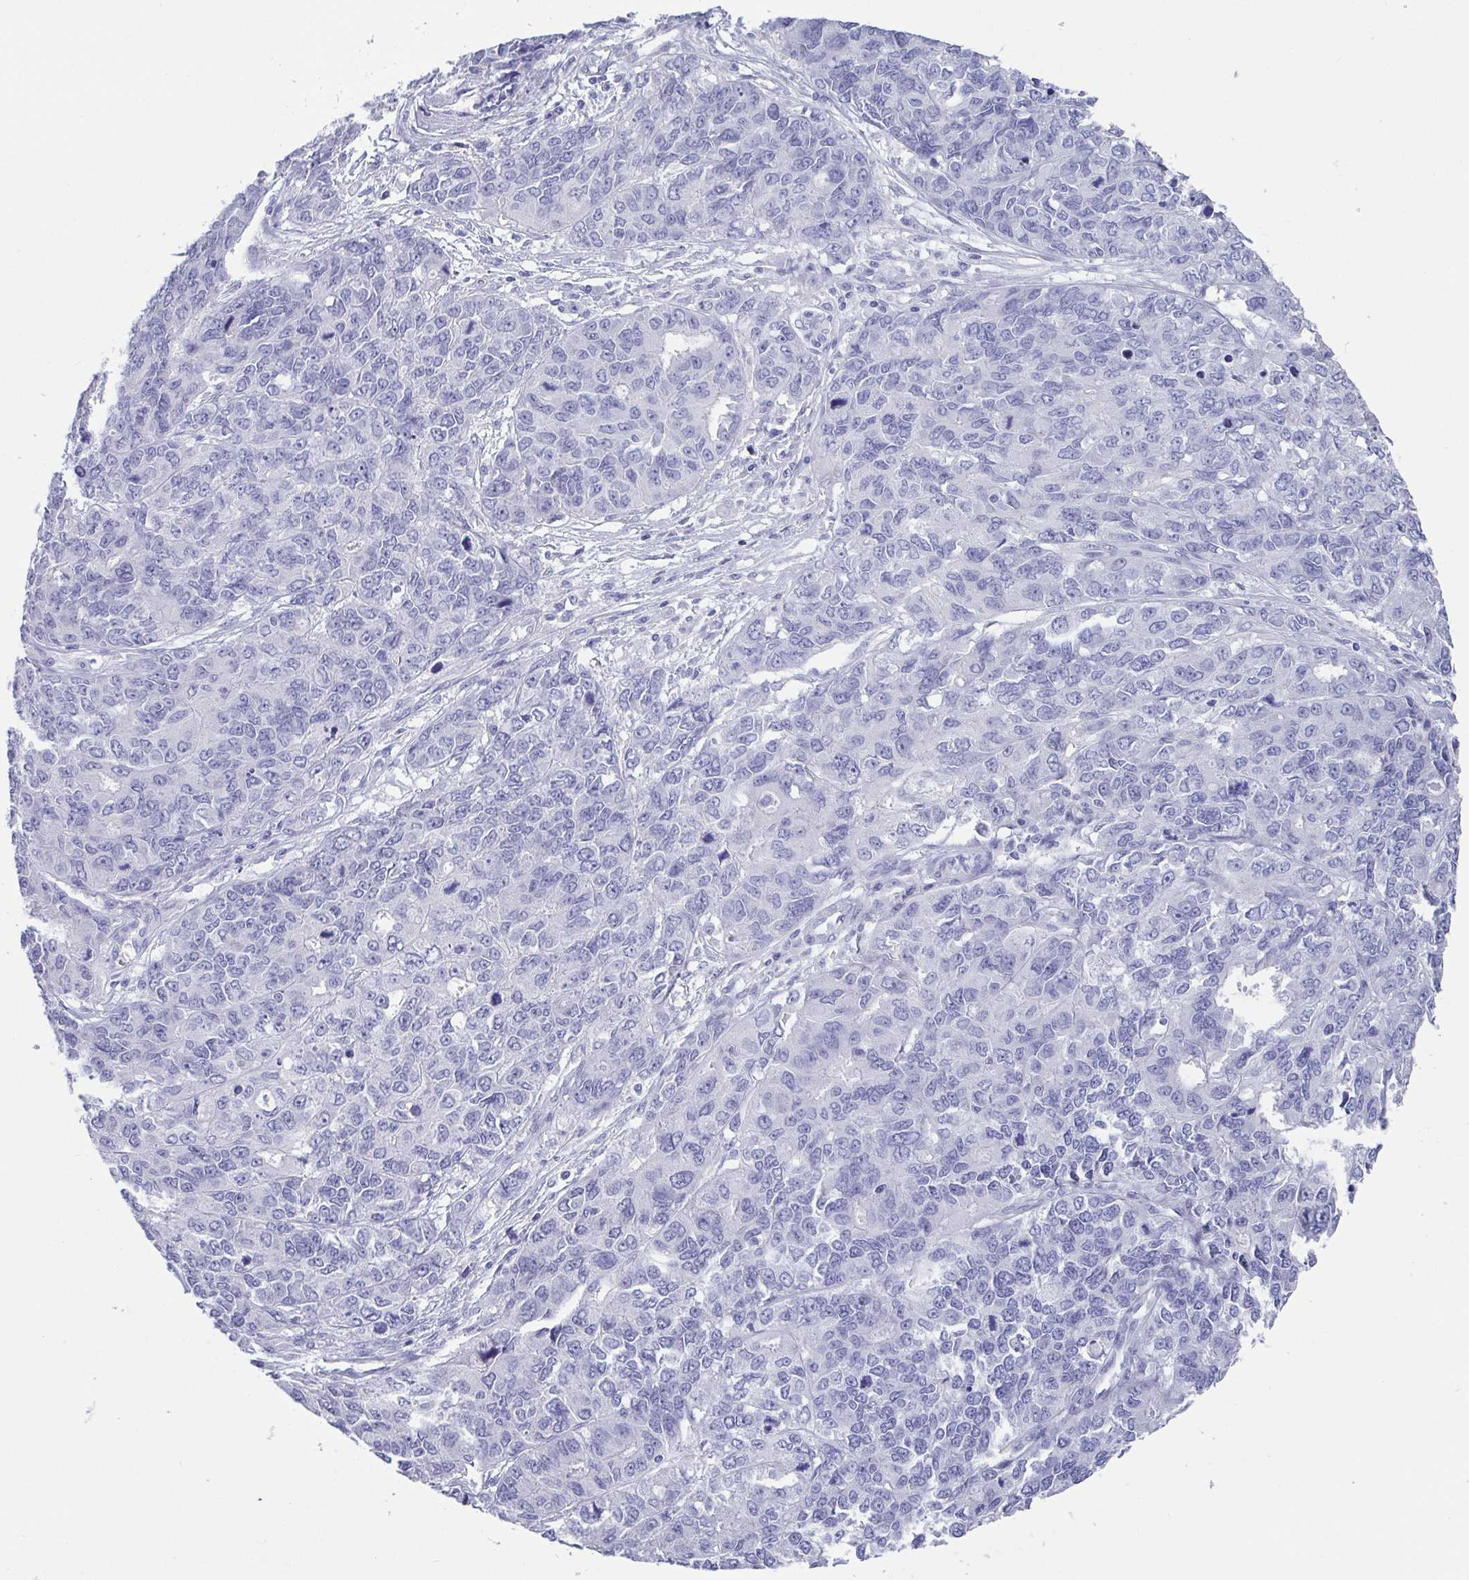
{"staining": {"intensity": "negative", "quantity": "none", "location": "none"}, "tissue": "endometrial cancer", "cell_type": "Tumor cells", "image_type": "cancer", "snomed": [{"axis": "morphology", "description": "Adenocarcinoma, NOS"}, {"axis": "topography", "description": "Uterus"}], "caption": "The photomicrograph displays no staining of tumor cells in adenocarcinoma (endometrial).", "gene": "SCGN", "patient": {"sex": "female", "age": 79}}